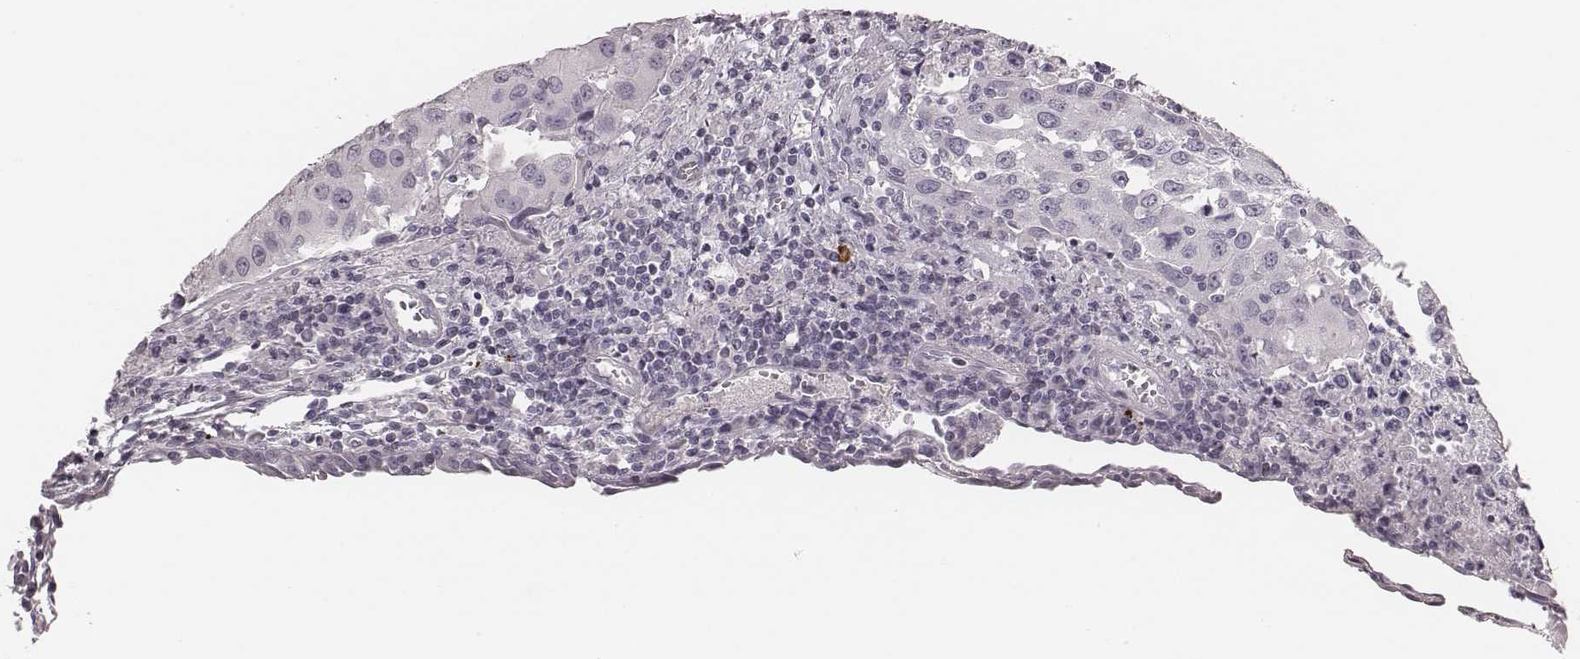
{"staining": {"intensity": "negative", "quantity": "none", "location": "none"}, "tissue": "urothelial cancer", "cell_type": "Tumor cells", "image_type": "cancer", "snomed": [{"axis": "morphology", "description": "Urothelial carcinoma, High grade"}, {"axis": "topography", "description": "Urinary bladder"}], "caption": "A micrograph of urothelial cancer stained for a protein displays no brown staining in tumor cells. (DAB (3,3'-diaminobenzidine) immunohistochemistry visualized using brightfield microscopy, high magnification).", "gene": "S100Z", "patient": {"sex": "female", "age": 85}}